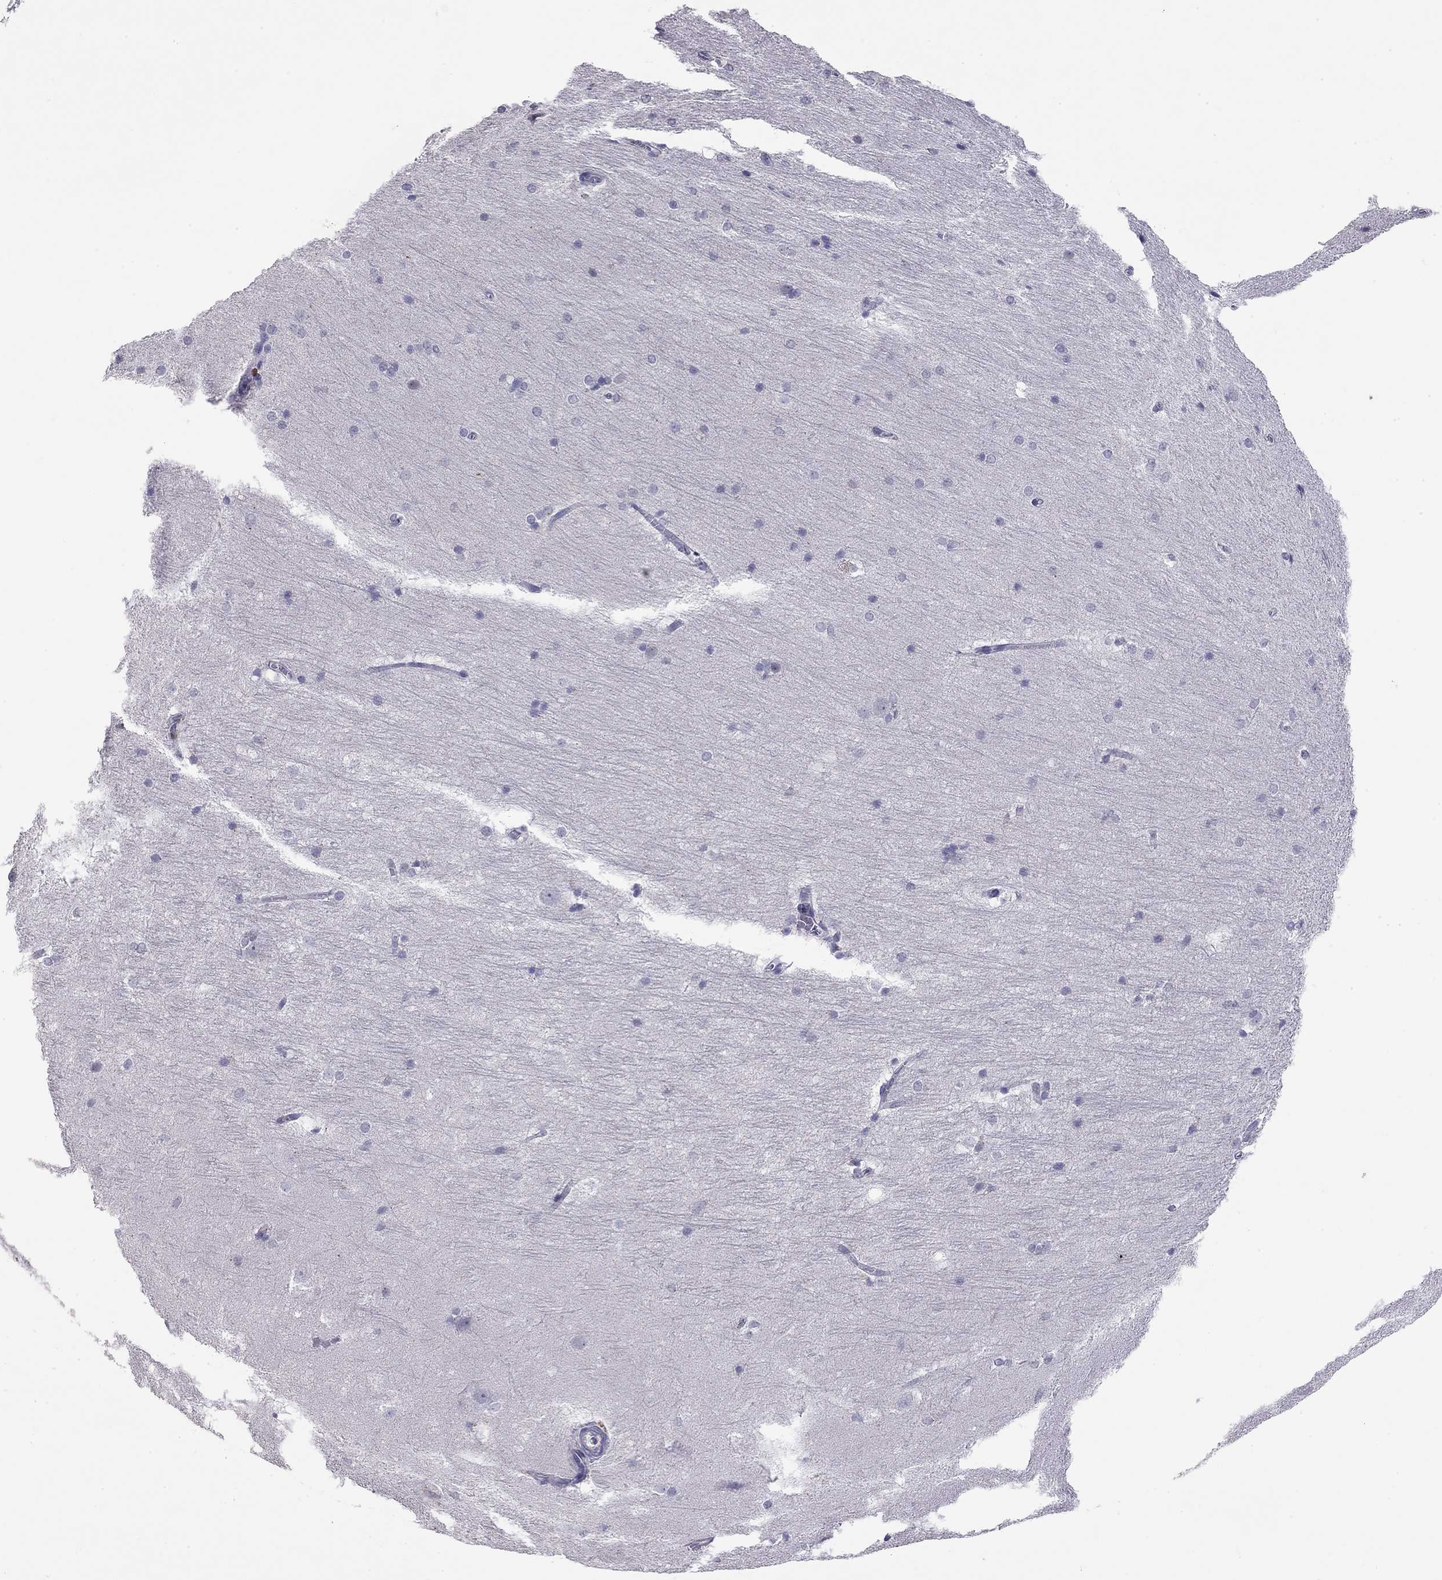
{"staining": {"intensity": "negative", "quantity": "none", "location": "none"}, "tissue": "hippocampus", "cell_type": "Glial cells", "image_type": "normal", "snomed": [{"axis": "morphology", "description": "Normal tissue, NOS"}, {"axis": "topography", "description": "Cerebral cortex"}, {"axis": "topography", "description": "Hippocampus"}], "caption": "DAB (3,3'-diaminobenzidine) immunohistochemical staining of benign human hippocampus demonstrates no significant positivity in glial cells.", "gene": "WNK3", "patient": {"sex": "female", "age": 19}}